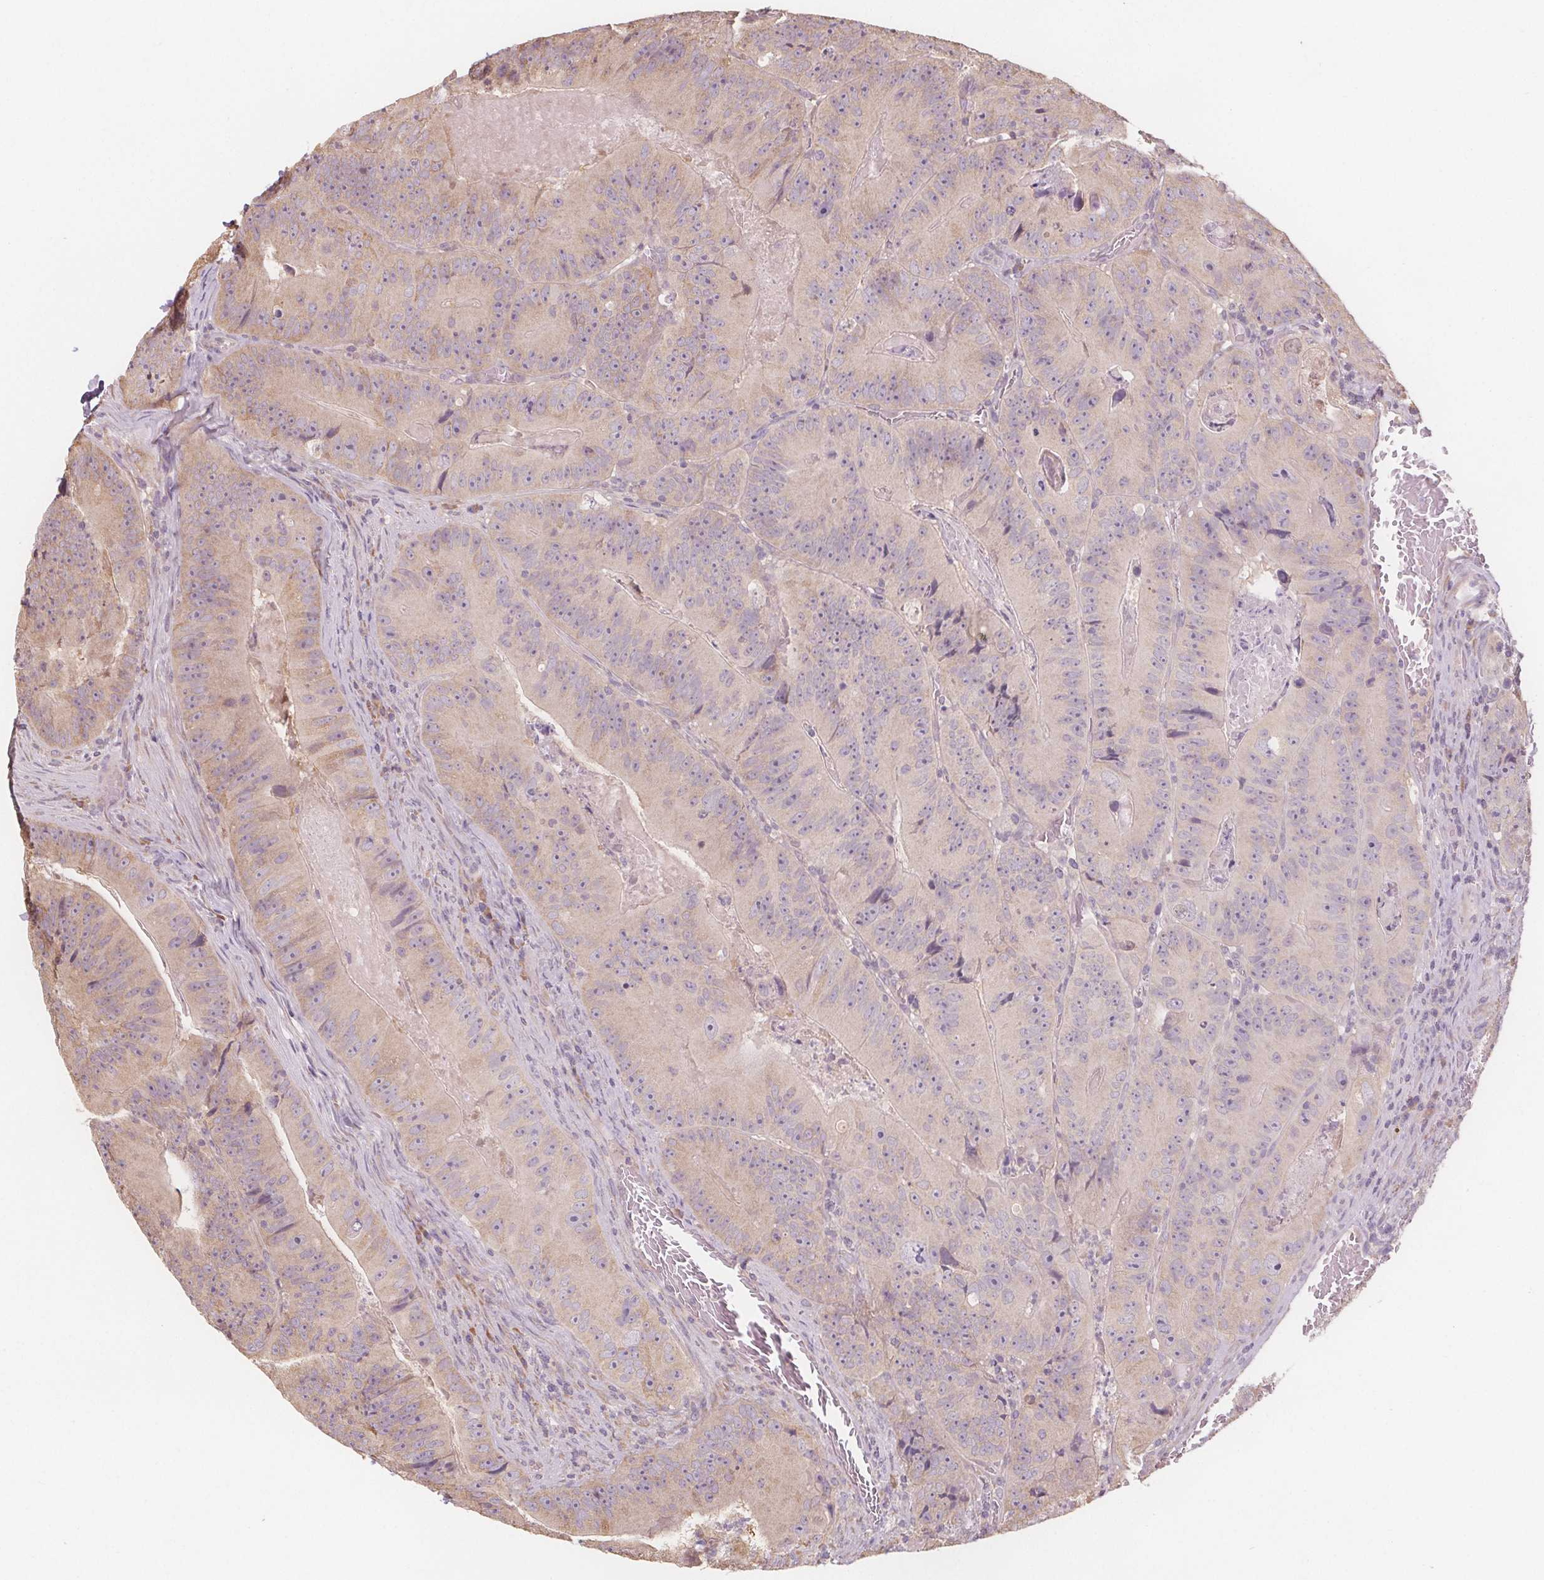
{"staining": {"intensity": "weak", "quantity": "<25%", "location": "cytoplasmic/membranous"}, "tissue": "colorectal cancer", "cell_type": "Tumor cells", "image_type": "cancer", "snomed": [{"axis": "morphology", "description": "Adenocarcinoma, NOS"}, {"axis": "topography", "description": "Colon"}], "caption": "Tumor cells are negative for protein expression in human colorectal cancer.", "gene": "TMEM80", "patient": {"sex": "female", "age": 86}}